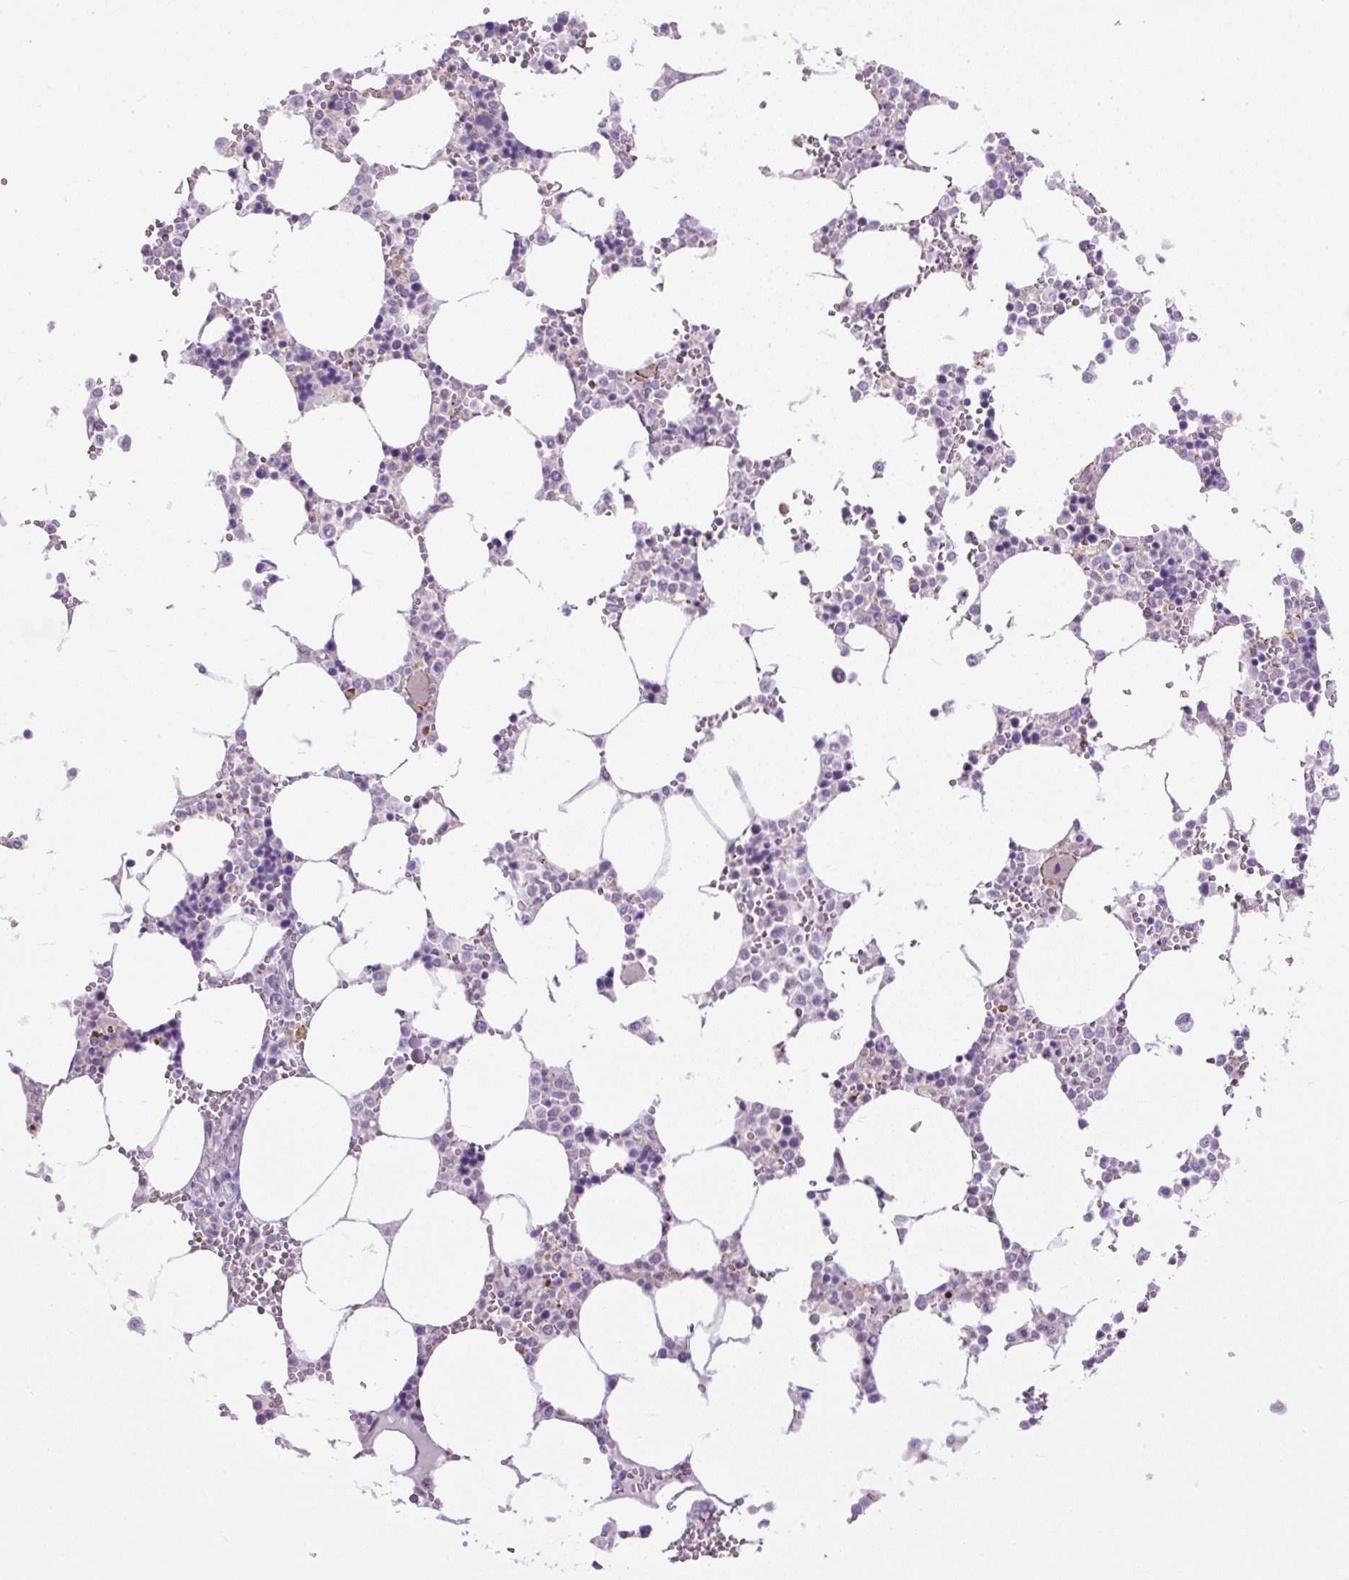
{"staining": {"intensity": "moderate", "quantity": "<25%", "location": "cytoplasmic/membranous"}, "tissue": "bone marrow", "cell_type": "Hematopoietic cells", "image_type": "normal", "snomed": [{"axis": "morphology", "description": "Normal tissue, NOS"}, {"axis": "topography", "description": "Bone marrow"}], "caption": "Approximately <25% of hematopoietic cells in normal bone marrow reveal moderate cytoplasmic/membranous protein staining as visualized by brown immunohistochemical staining.", "gene": "ZNF197", "patient": {"sex": "male", "age": 64}}